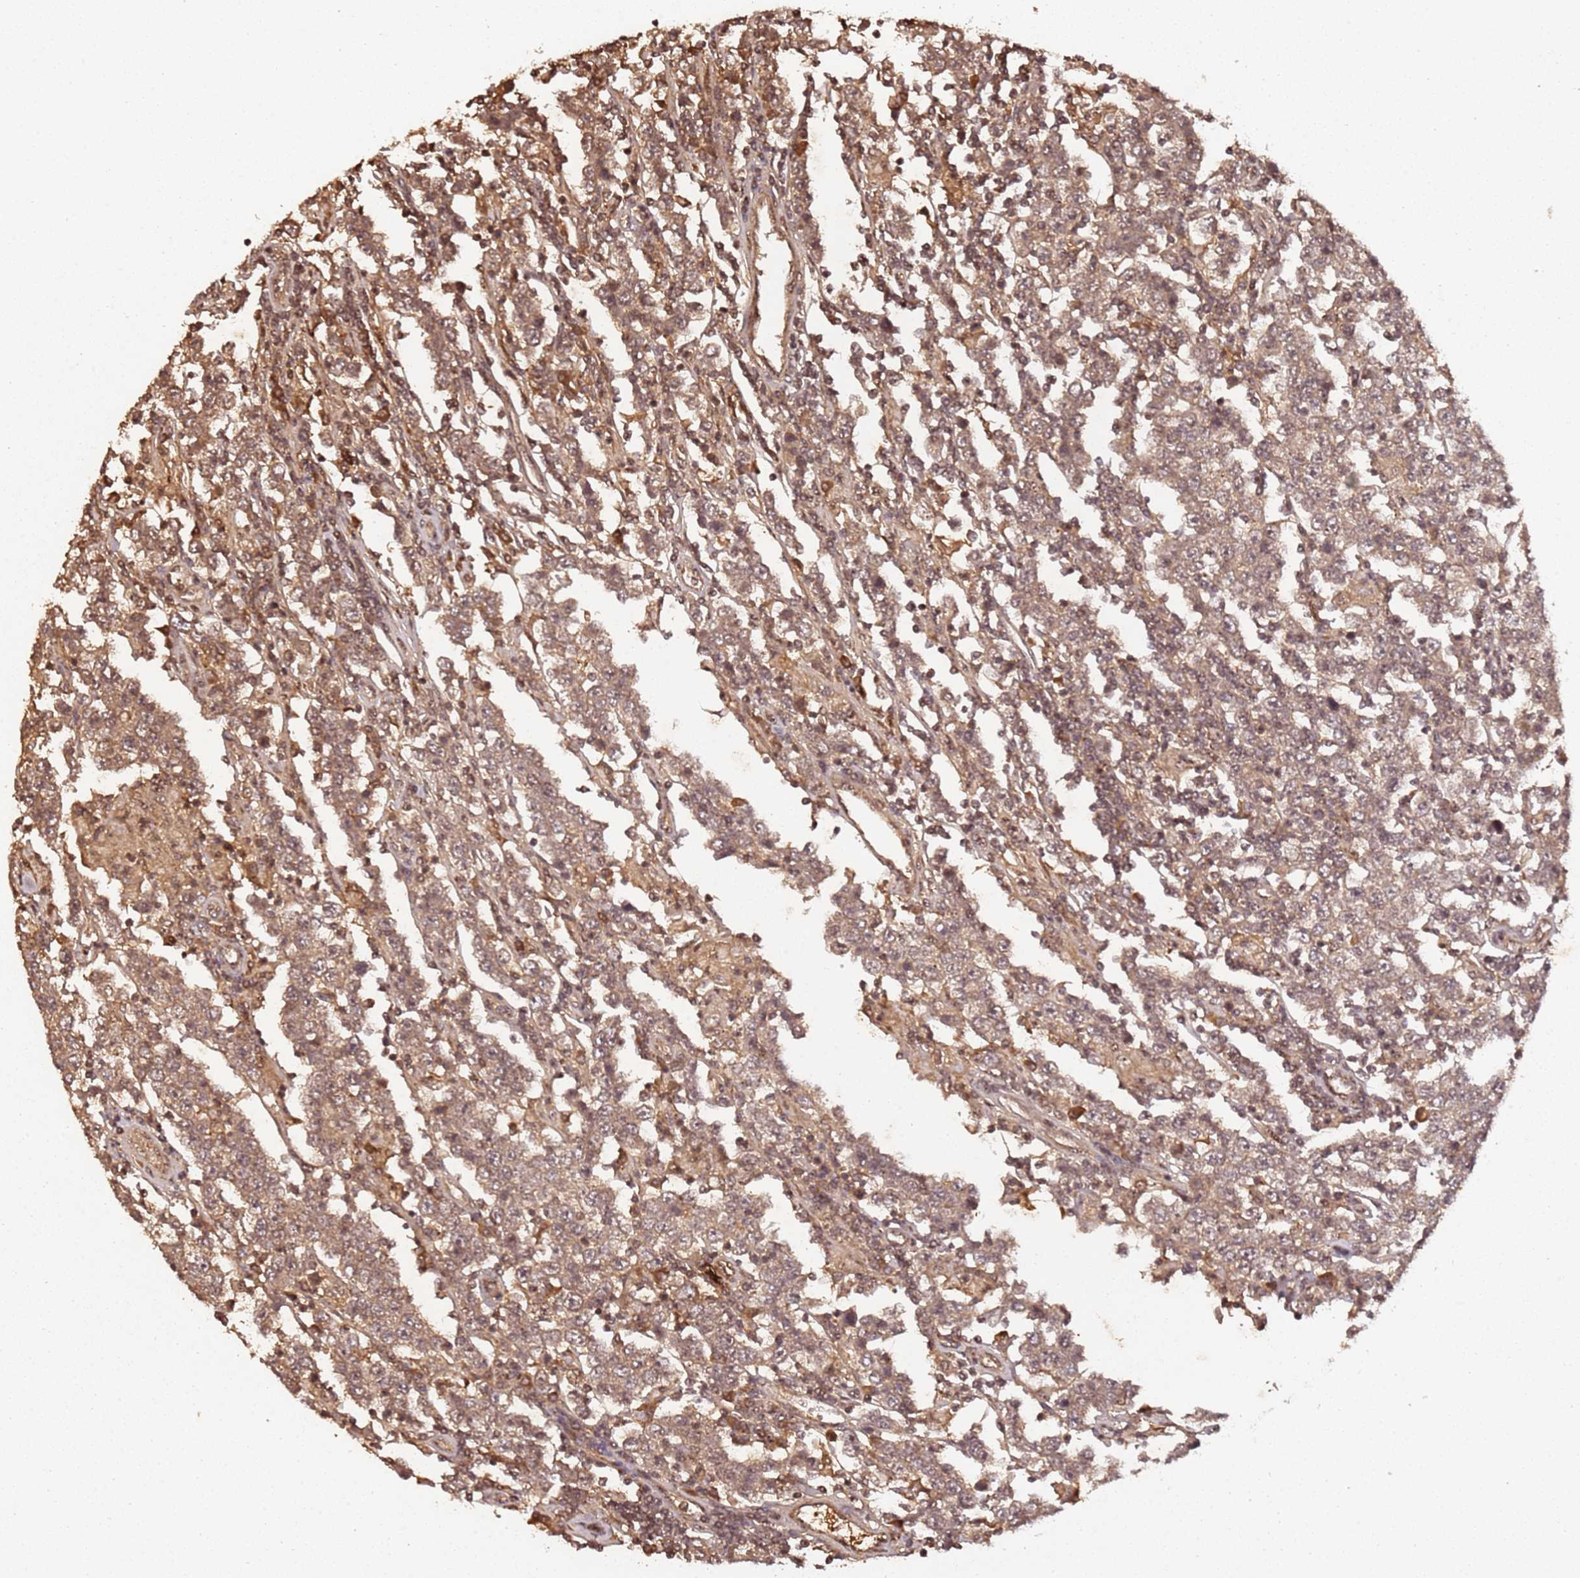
{"staining": {"intensity": "moderate", "quantity": "25%-75%", "location": "nuclear"}, "tissue": "testis cancer", "cell_type": "Tumor cells", "image_type": "cancer", "snomed": [{"axis": "morphology", "description": "Normal tissue, NOS"}, {"axis": "morphology", "description": "Urothelial carcinoma, High grade"}, {"axis": "morphology", "description": "Seminoma, NOS"}, {"axis": "morphology", "description": "Carcinoma, Embryonal, NOS"}, {"axis": "topography", "description": "Urinary bladder"}, {"axis": "topography", "description": "Testis"}], "caption": "Approximately 25%-75% of tumor cells in testis cancer reveal moderate nuclear protein positivity as visualized by brown immunohistochemical staining.", "gene": "COL1A2", "patient": {"sex": "male", "age": 41}}